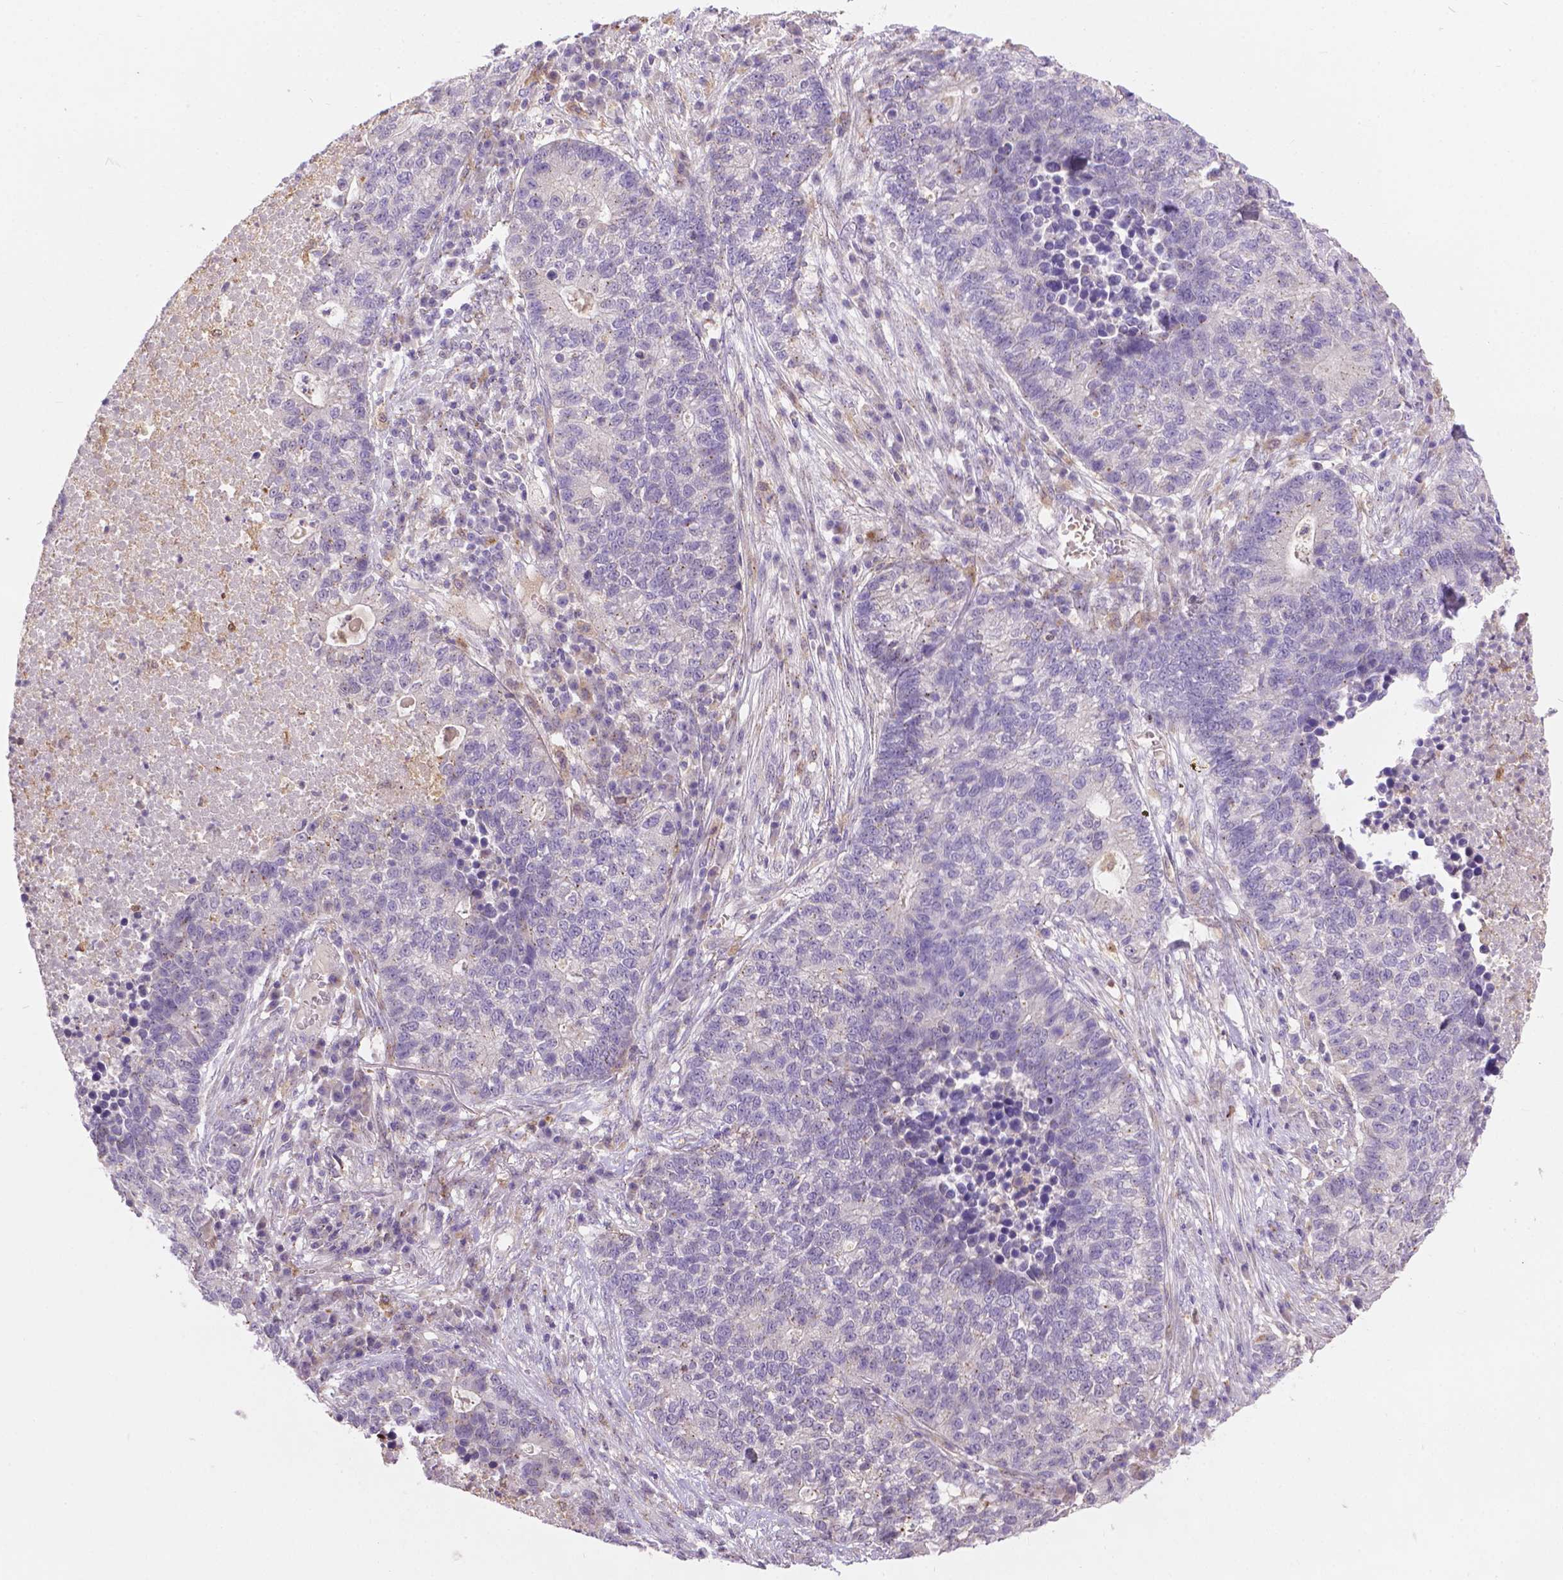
{"staining": {"intensity": "negative", "quantity": "none", "location": "none"}, "tissue": "lung cancer", "cell_type": "Tumor cells", "image_type": "cancer", "snomed": [{"axis": "morphology", "description": "Adenocarcinoma, NOS"}, {"axis": "topography", "description": "Lung"}], "caption": "IHC photomicrograph of human lung adenocarcinoma stained for a protein (brown), which reveals no expression in tumor cells. (Stains: DAB immunohistochemistry with hematoxylin counter stain, Microscopy: brightfield microscopy at high magnification).", "gene": "TM4SF18", "patient": {"sex": "male", "age": 57}}